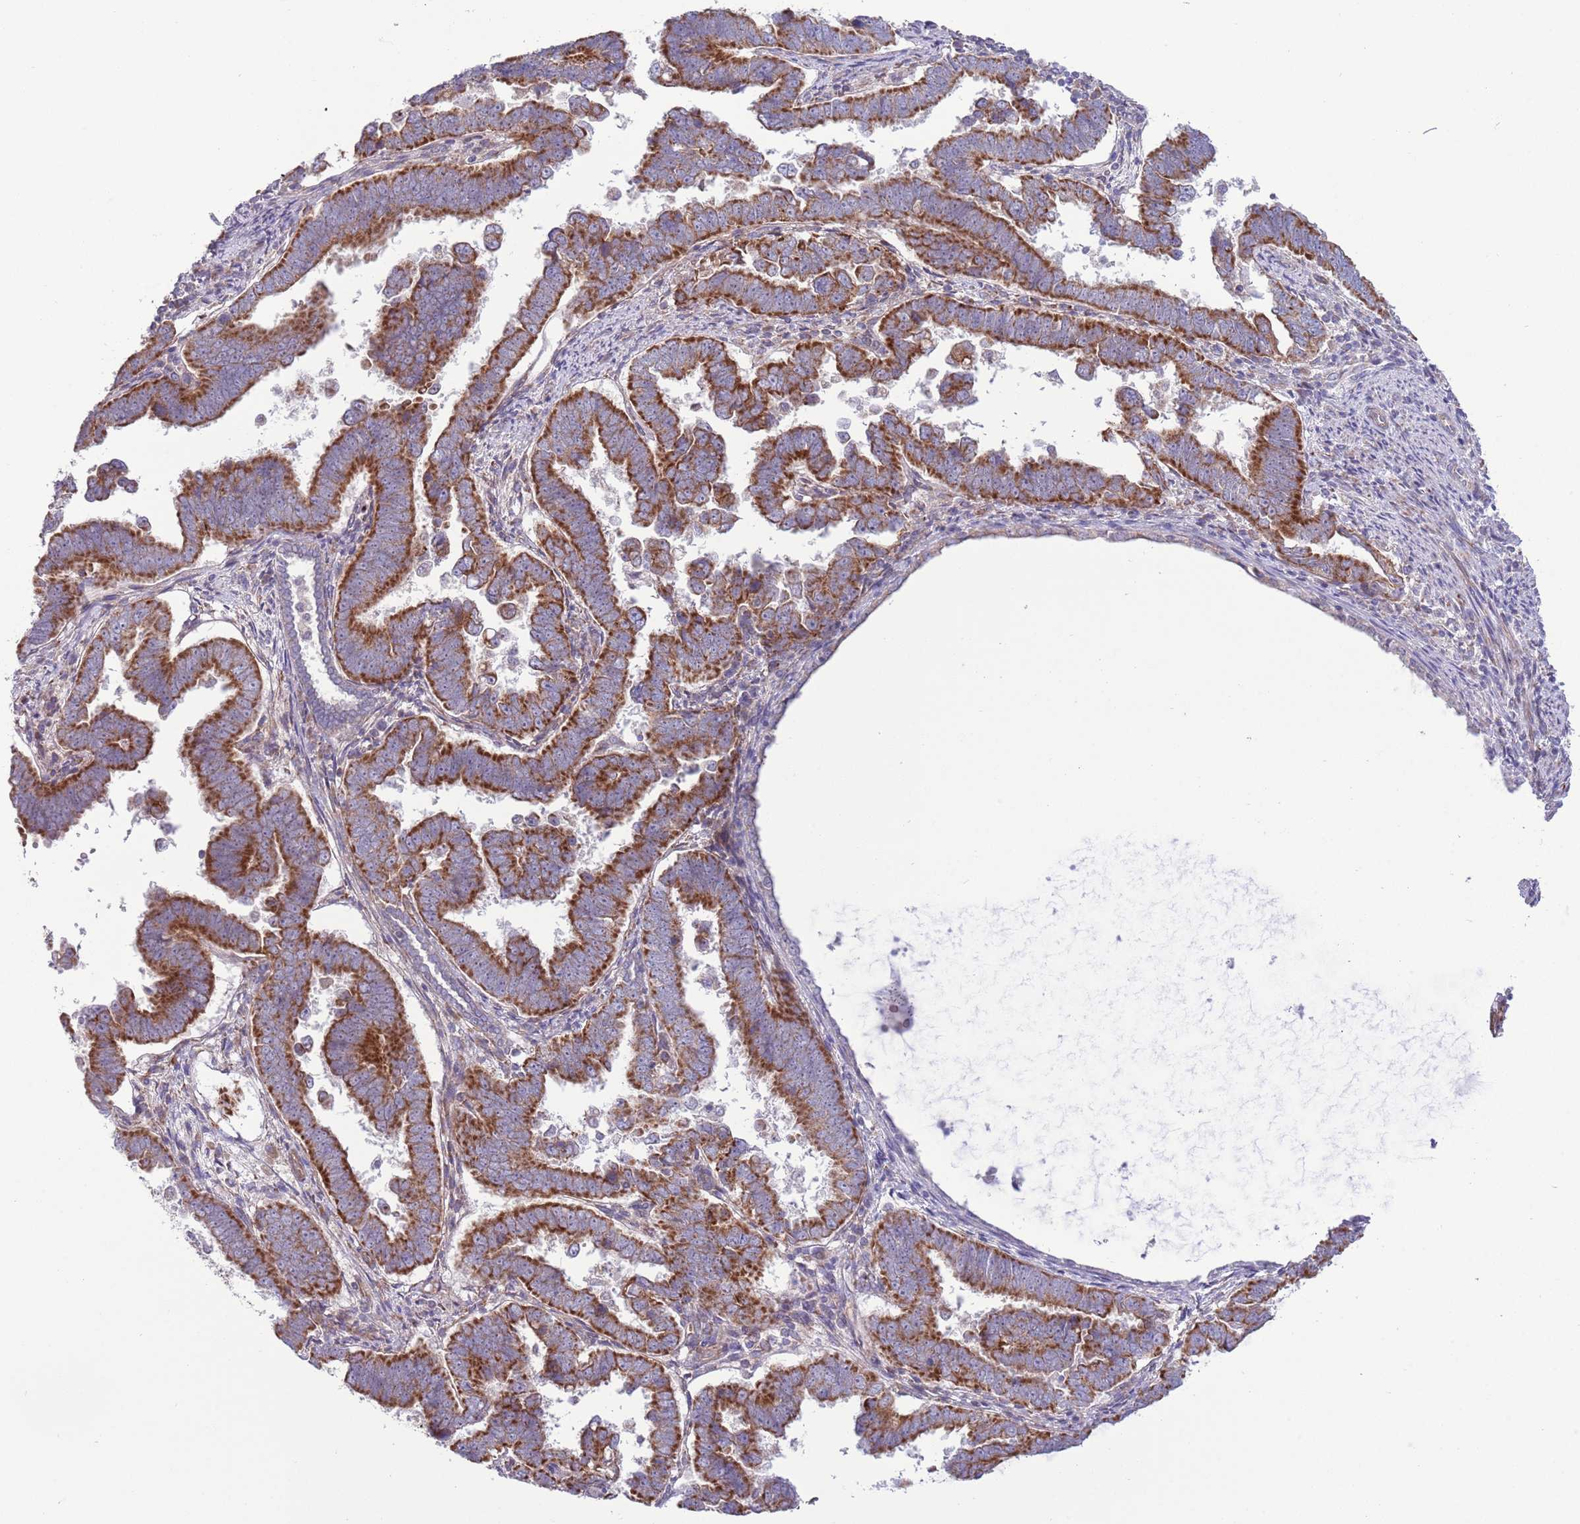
{"staining": {"intensity": "strong", "quantity": ">75%", "location": "cytoplasmic/membranous"}, "tissue": "endometrial cancer", "cell_type": "Tumor cells", "image_type": "cancer", "snomed": [{"axis": "morphology", "description": "Adenocarcinoma, NOS"}, {"axis": "topography", "description": "Endometrium"}], "caption": "This is a micrograph of immunohistochemistry (IHC) staining of endometrial adenocarcinoma, which shows strong positivity in the cytoplasmic/membranous of tumor cells.", "gene": "TOMM5", "patient": {"sex": "female", "age": 75}}